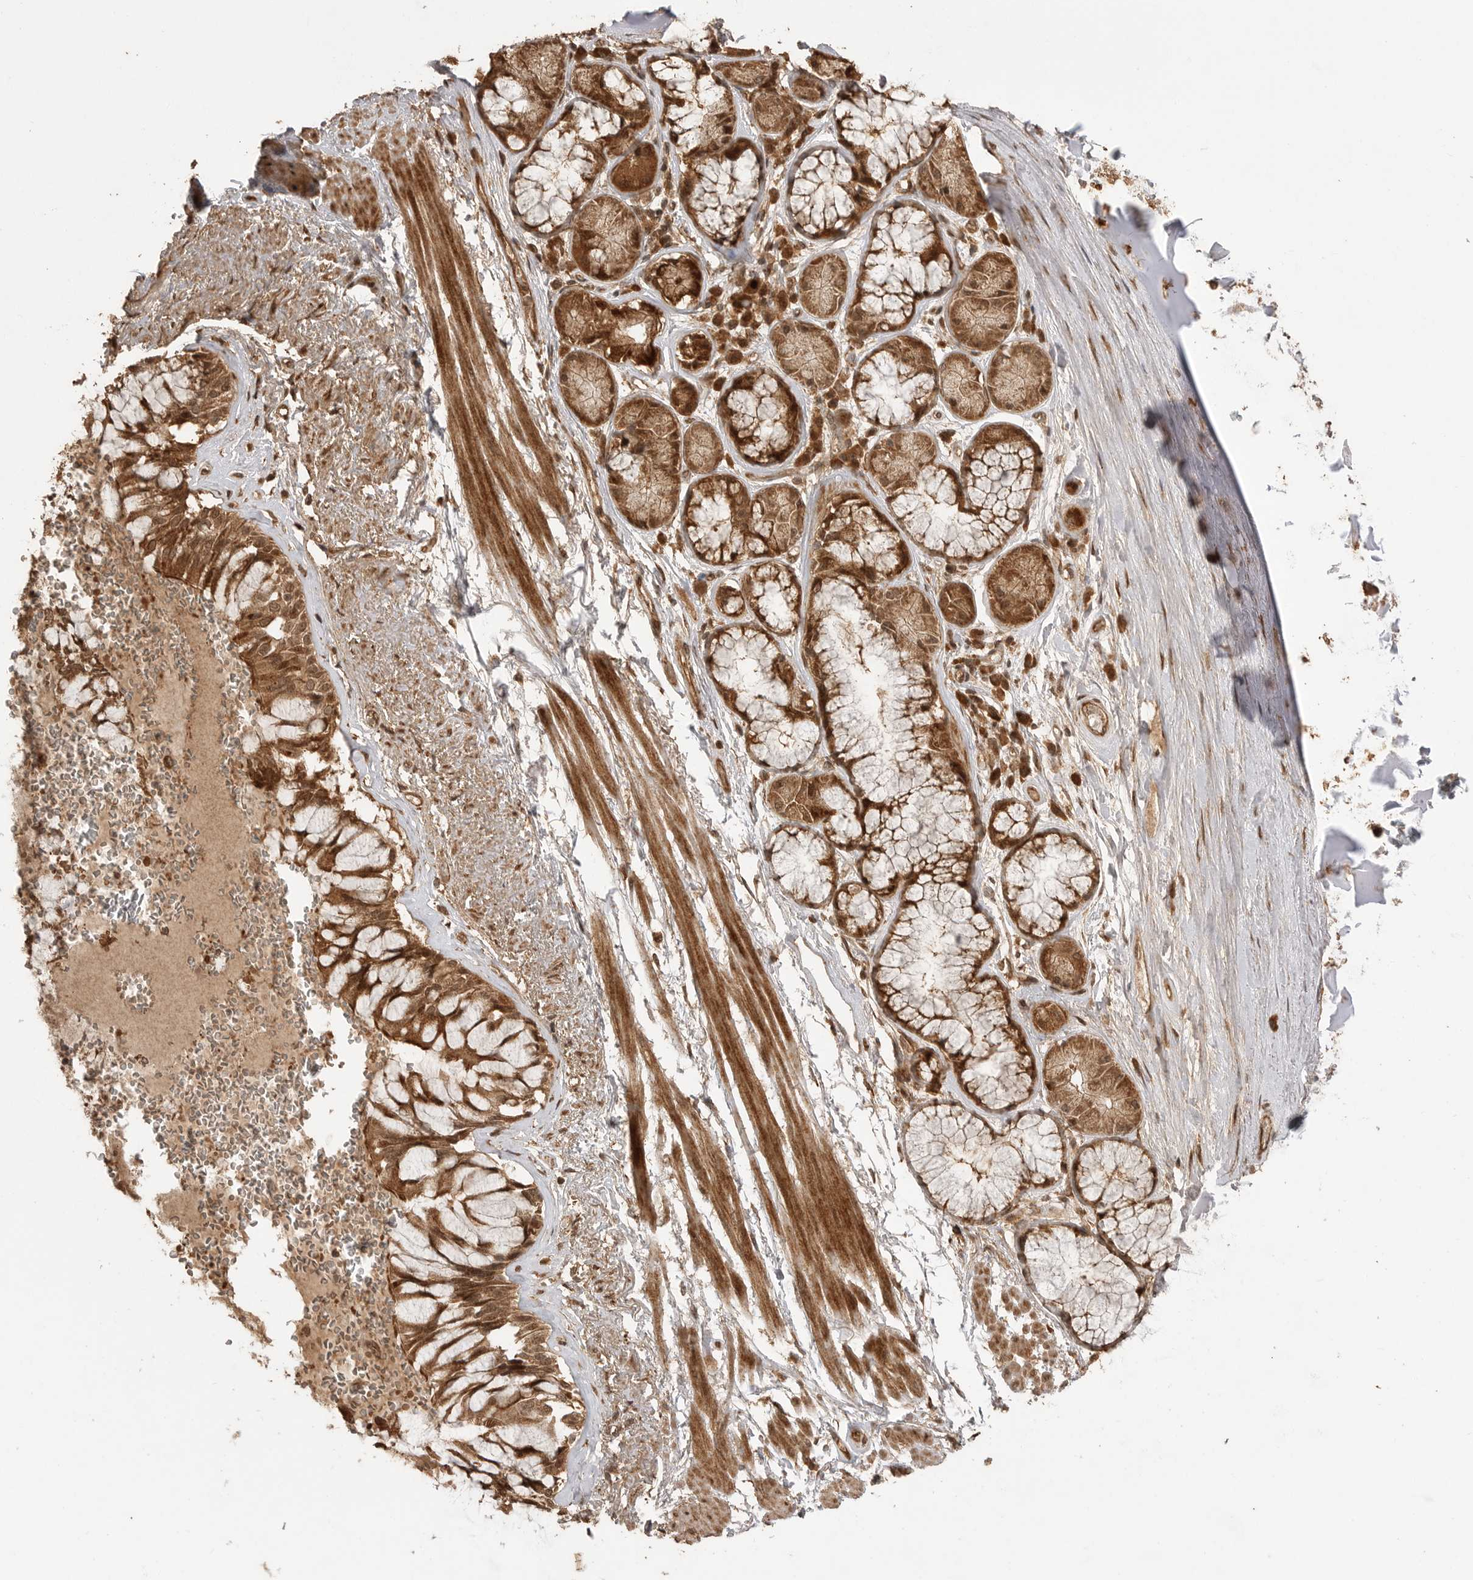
{"staining": {"intensity": "moderate", "quantity": "25%-75%", "location": "cytoplasmic/membranous,nuclear"}, "tissue": "adipose tissue", "cell_type": "Adipocytes", "image_type": "normal", "snomed": [{"axis": "morphology", "description": "Normal tissue, NOS"}, {"axis": "topography", "description": "Bronchus"}], "caption": "There is medium levels of moderate cytoplasmic/membranous,nuclear staining in adipocytes of unremarkable adipose tissue, as demonstrated by immunohistochemical staining (brown color).", "gene": "BOC", "patient": {"sex": "male", "age": 66}}